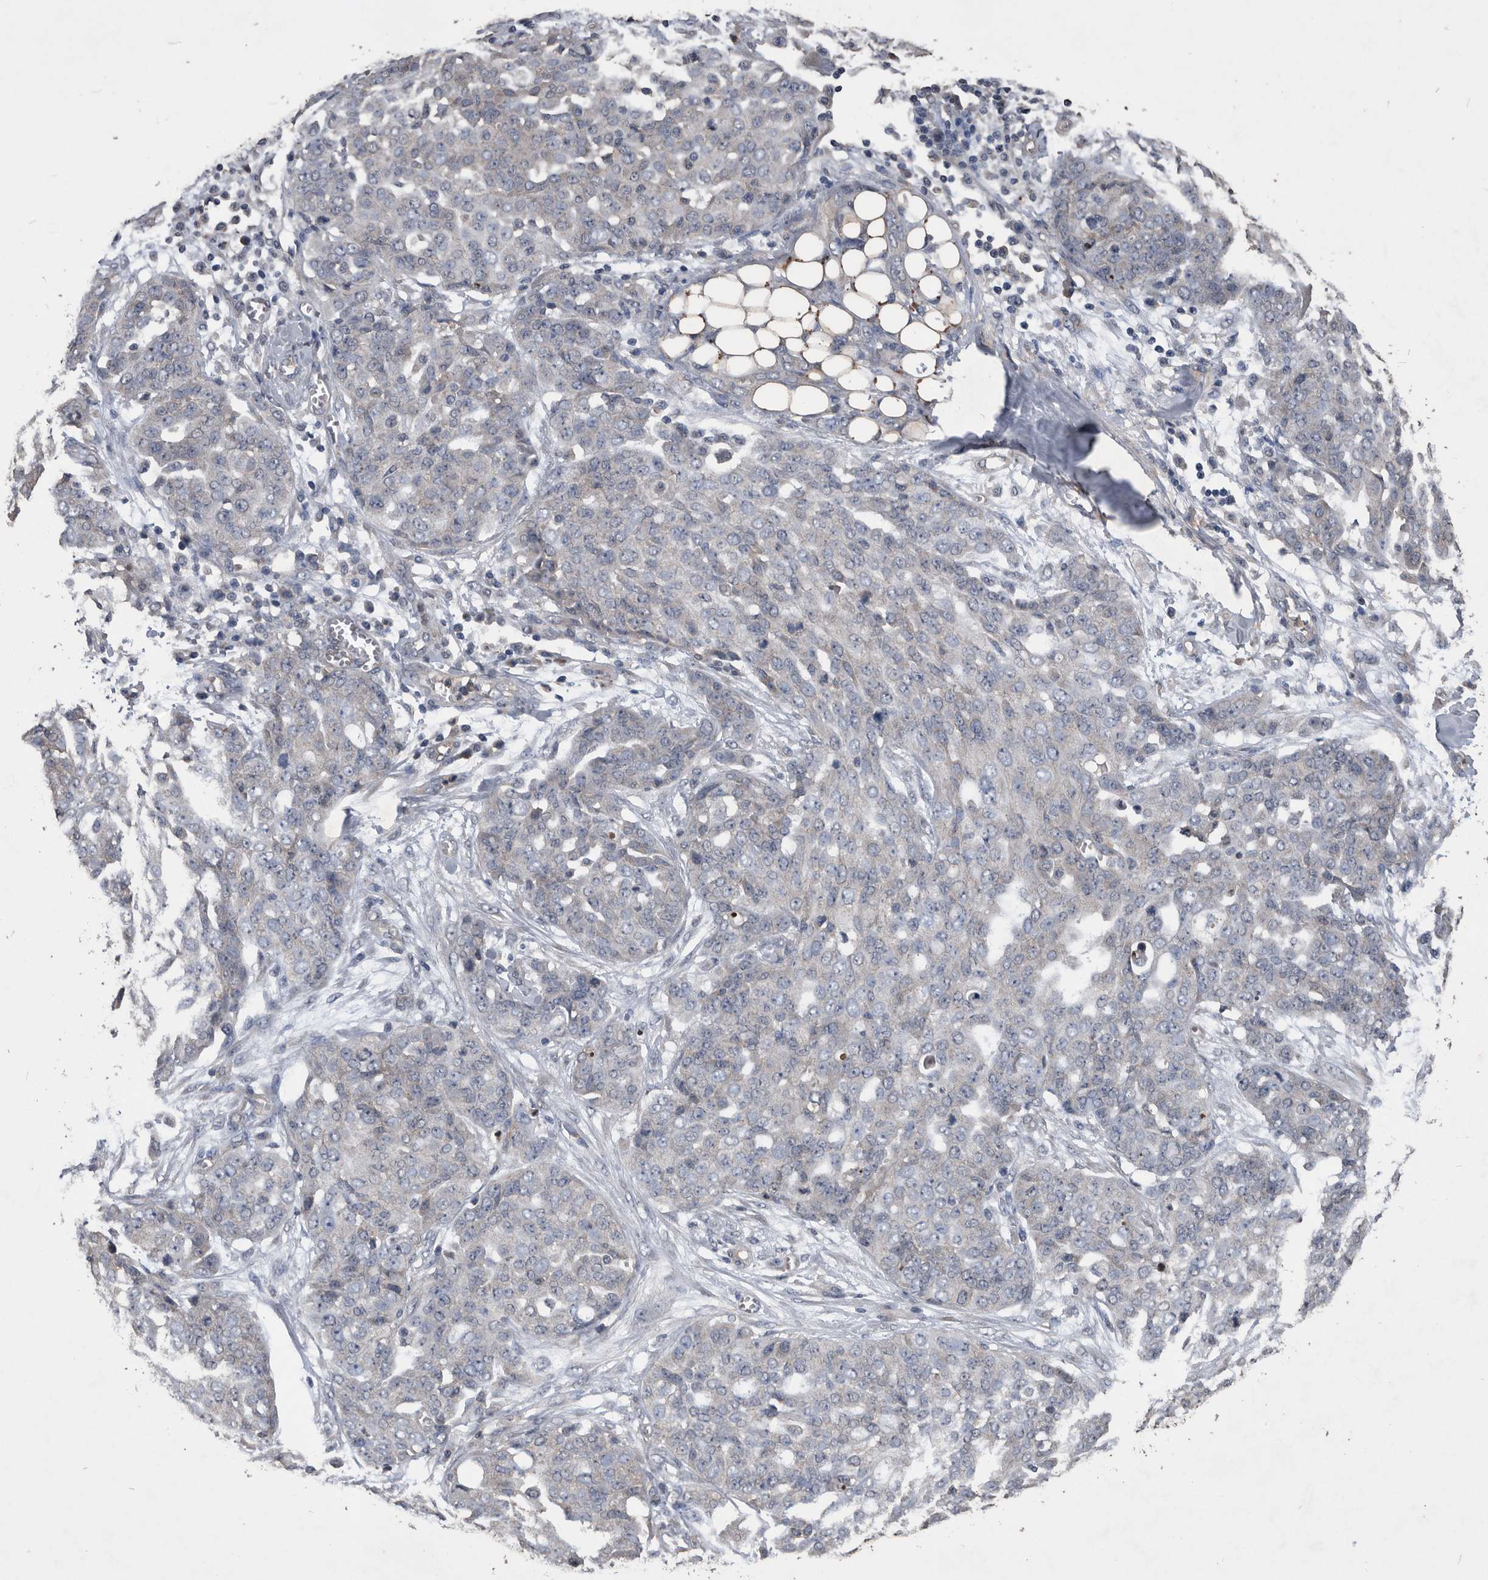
{"staining": {"intensity": "negative", "quantity": "none", "location": "none"}, "tissue": "ovarian cancer", "cell_type": "Tumor cells", "image_type": "cancer", "snomed": [{"axis": "morphology", "description": "Cystadenocarcinoma, serous, NOS"}, {"axis": "topography", "description": "Soft tissue"}, {"axis": "topography", "description": "Ovary"}], "caption": "This is an immunohistochemistry micrograph of ovarian cancer (serous cystadenocarcinoma). There is no staining in tumor cells.", "gene": "NRBP1", "patient": {"sex": "female", "age": 57}}